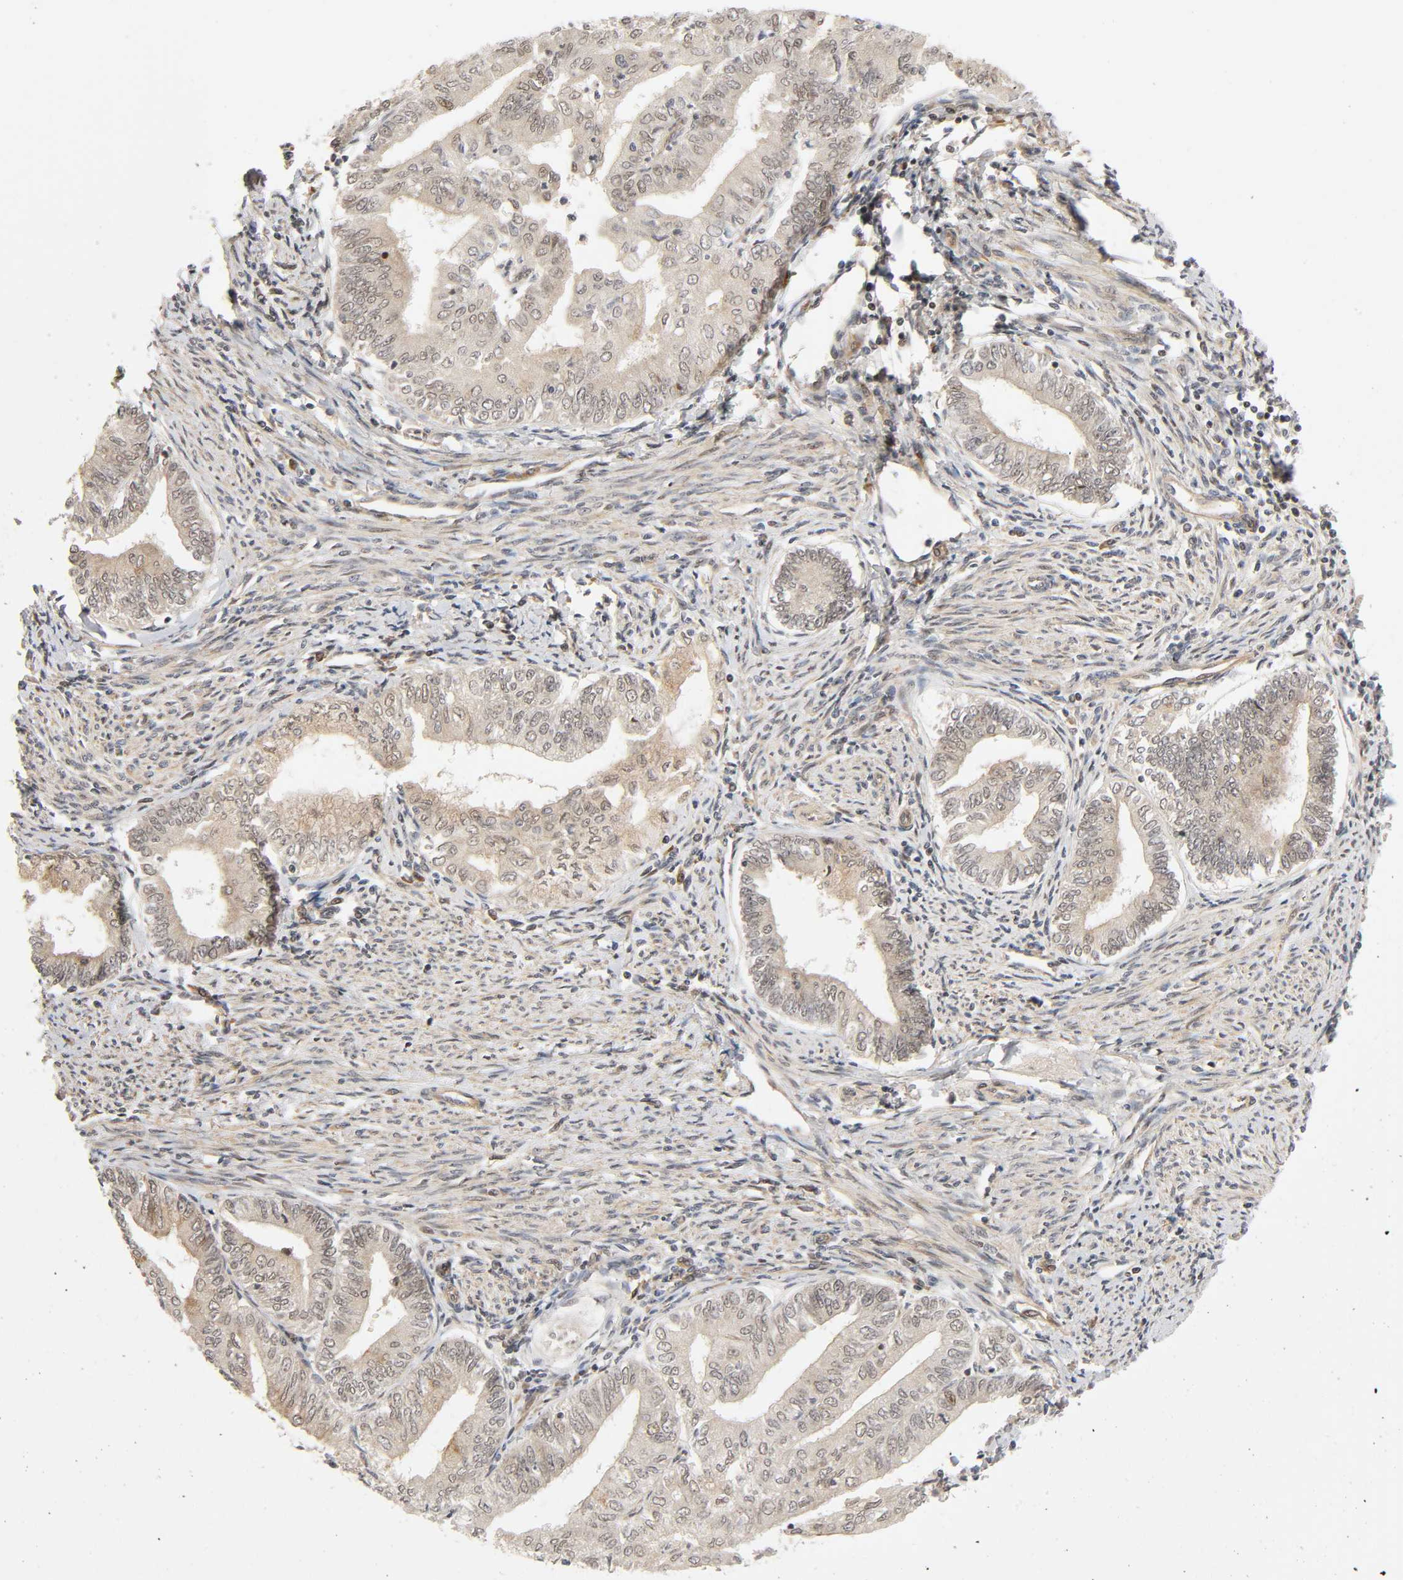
{"staining": {"intensity": "weak", "quantity": ">75%", "location": "cytoplasmic/membranous,nuclear"}, "tissue": "endometrial cancer", "cell_type": "Tumor cells", "image_type": "cancer", "snomed": [{"axis": "morphology", "description": "Adenocarcinoma, NOS"}, {"axis": "topography", "description": "Endometrium"}], "caption": "Endometrial adenocarcinoma stained for a protein displays weak cytoplasmic/membranous and nuclear positivity in tumor cells. (brown staining indicates protein expression, while blue staining denotes nuclei).", "gene": "IQCJ-SCHIP1", "patient": {"sex": "female", "age": 66}}